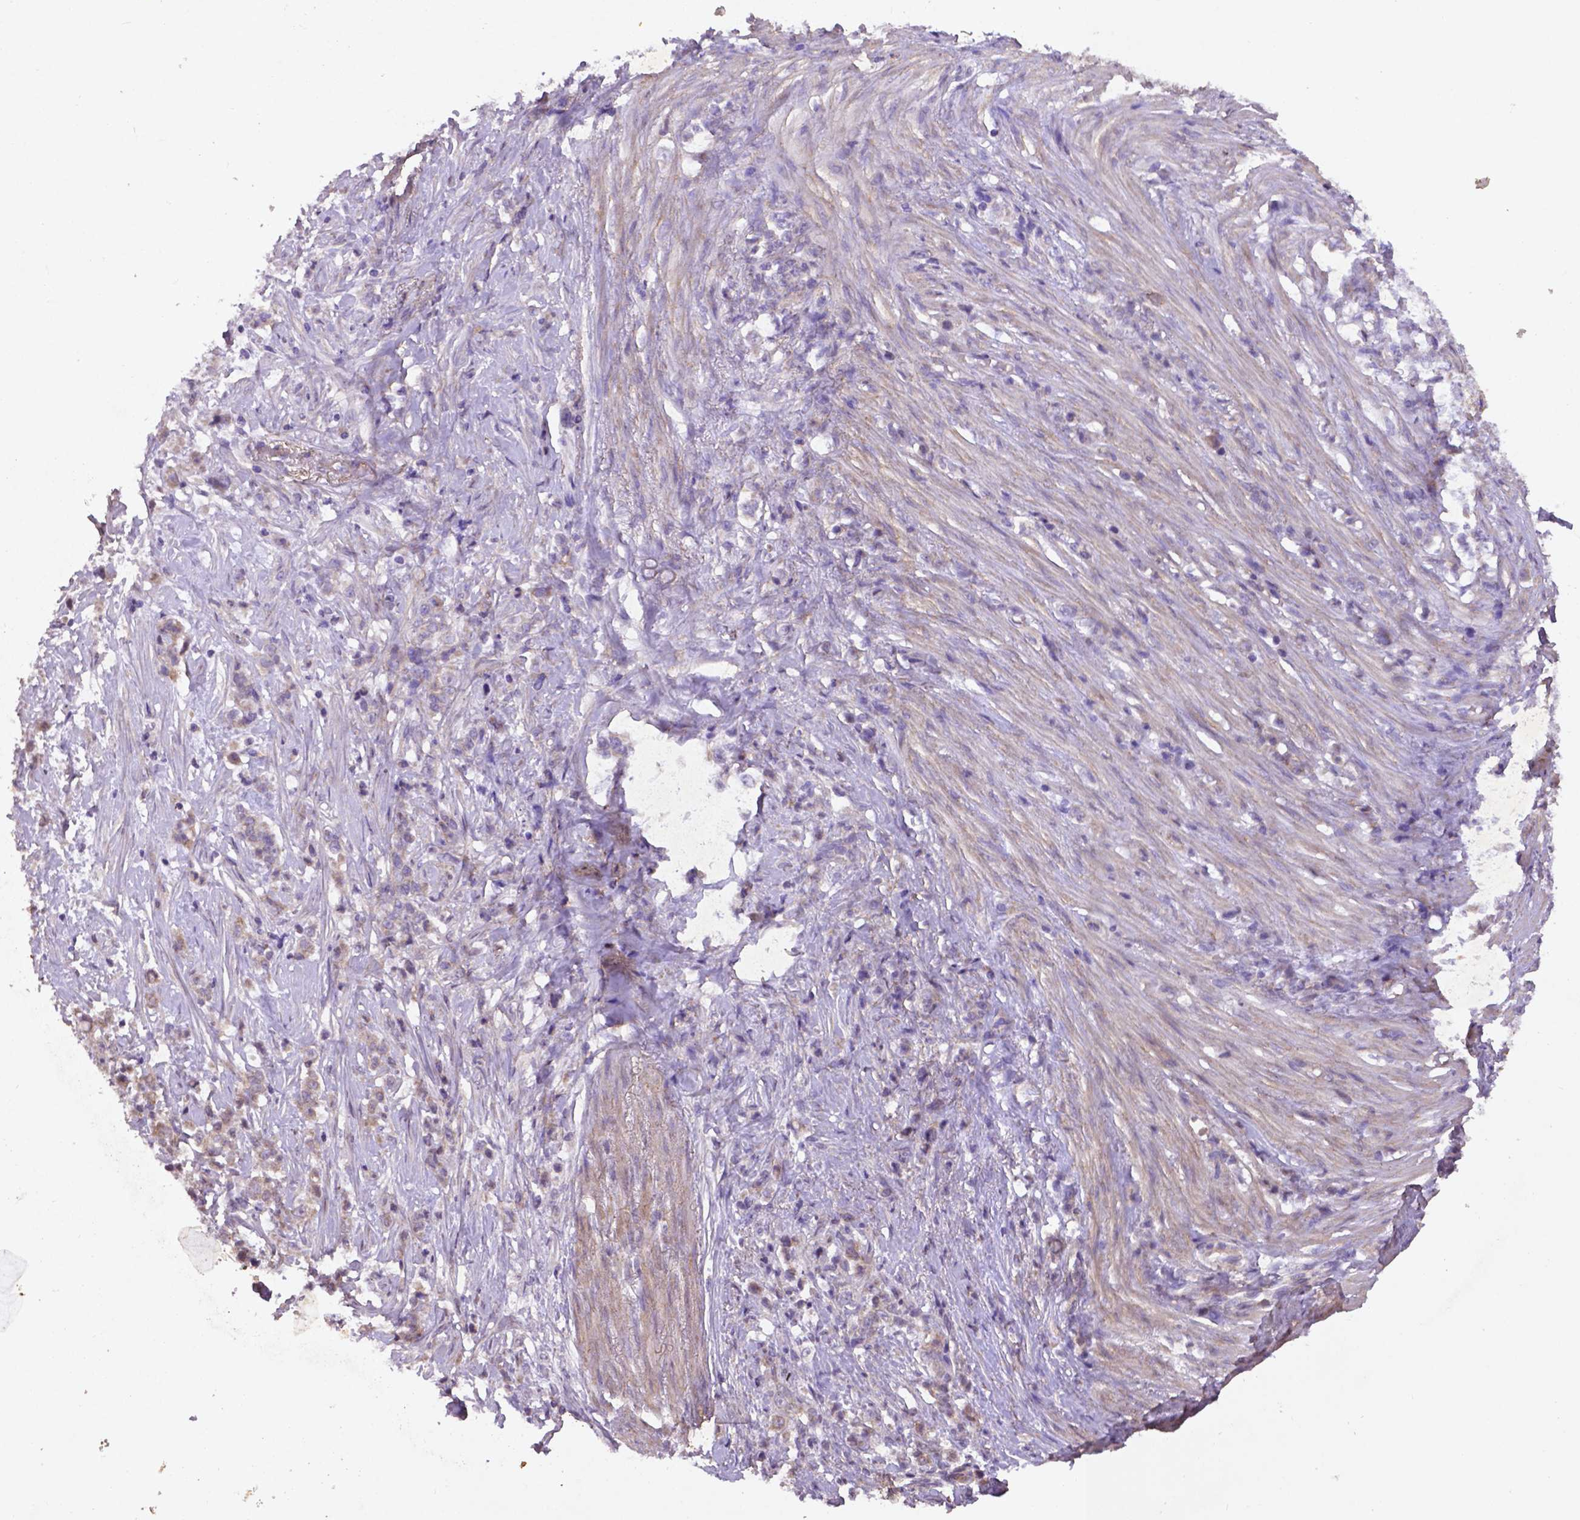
{"staining": {"intensity": "negative", "quantity": "none", "location": "none"}, "tissue": "stomach cancer", "cell_type": "Tumor cells", "image_type": "cancer", "snomed": [{"axis": "morphology", "description": "Adenocarcinoma, NOS"}, {"axis": "topography", "description": "Stomach, lower"}], "caption": "The photomicrograph shows no significant staining in tumor cells of stomach adenocarcinoma.", "gene": "NIPAL2", "patient": {"sex": "male", "age": 88}}